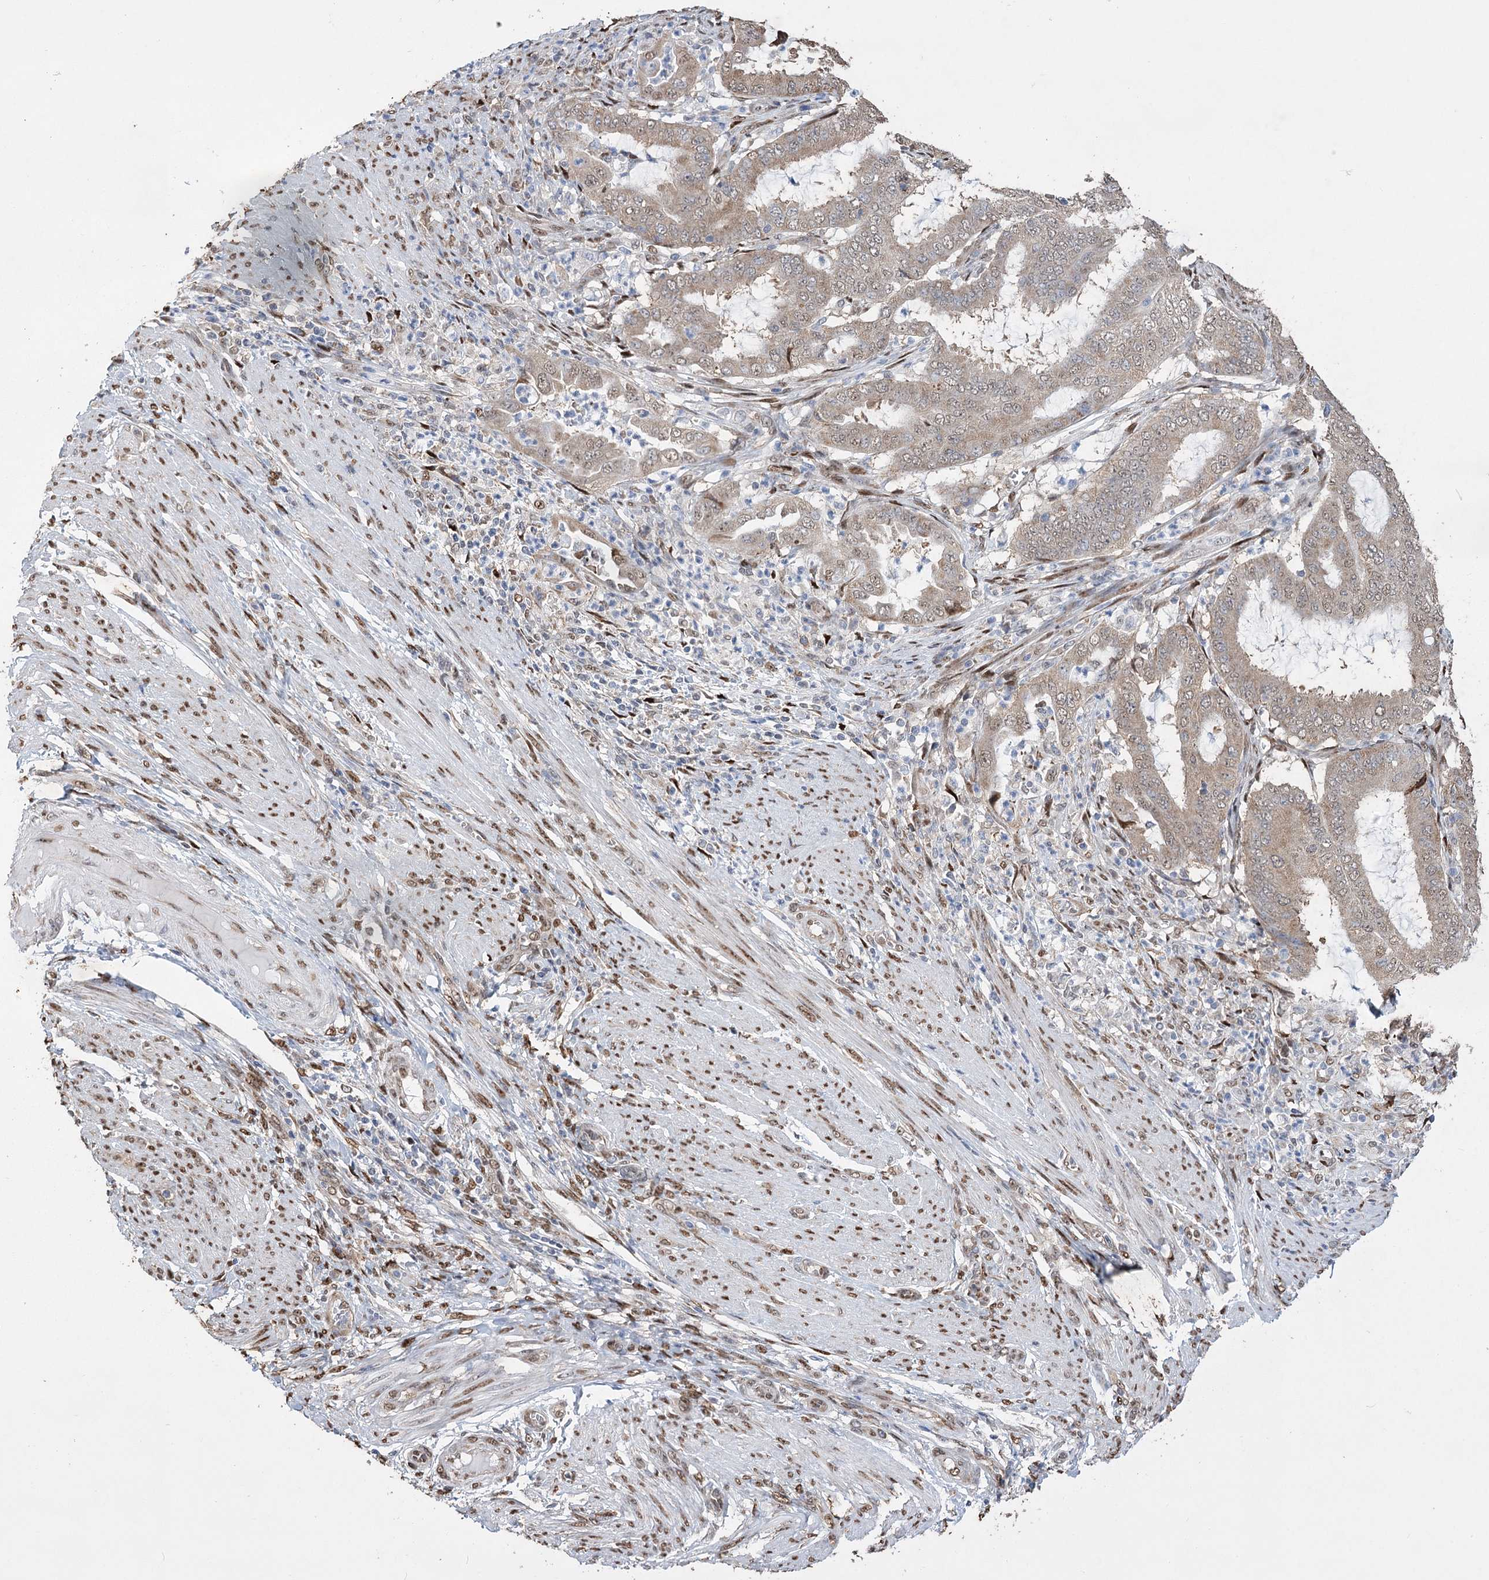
{"staining": {"intensity": "moderate", "quantity": "25%-75%", "location": "nuclear"}, "tissue": "endometrial cancer", "cell_type": "Tumor cells", "image_type": "cancer", "snomed": [{"axis": "morphology", "description": "Adenocarcinoma, NOS"}, {"axis": "topography", "description": "Endometrium"}], "caption": "Tumor cells show medium levels of moderate nuclear expression in approximately 25%-75% of cells in human endometrial cancer.", "gene": "NFU1", "patient": {"sex": "female", "age": 51}}